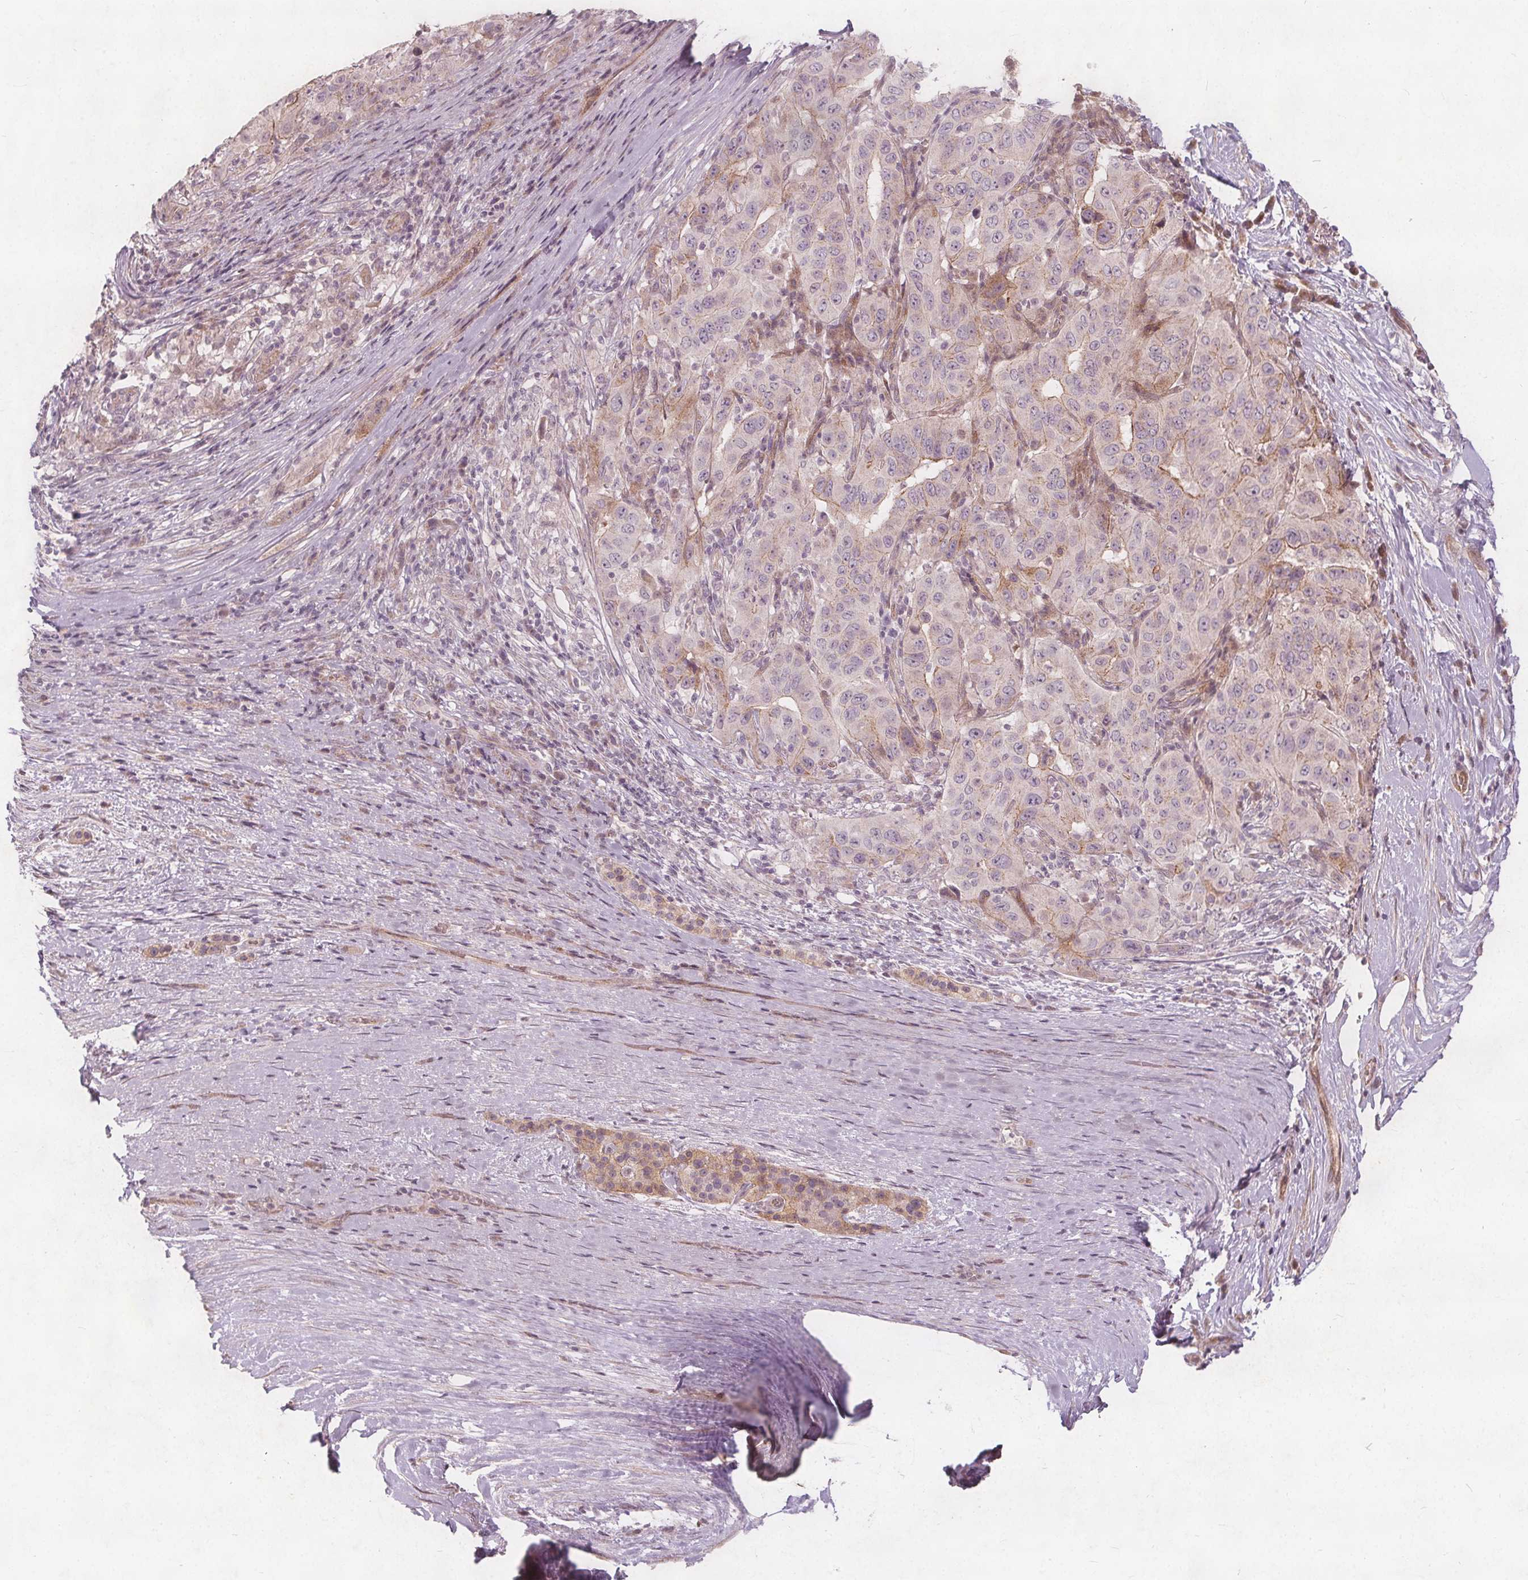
{"staining": {"intensity": "moderate", "quantity": "<25%", "location": "cytoplasmic/membranous"}, "tissue": "pancreatic cancer", "cell_type": "Tumor cells", "image_type": "cancer", "snomed": [{"axis": "morphology", "description": "Adenocarcinoma, NOS"}, {"axis": "topography", "description": "Pancreas"}], "caption": "DAB immunohistochemical staining of human pancreatic adenocarcinoma shows moderate cytoplasmic/membranous protein expression in approximately <25% of tumor cells.", "gene": "PTPRT", "patient": {"sex": "male", "age": 63}}